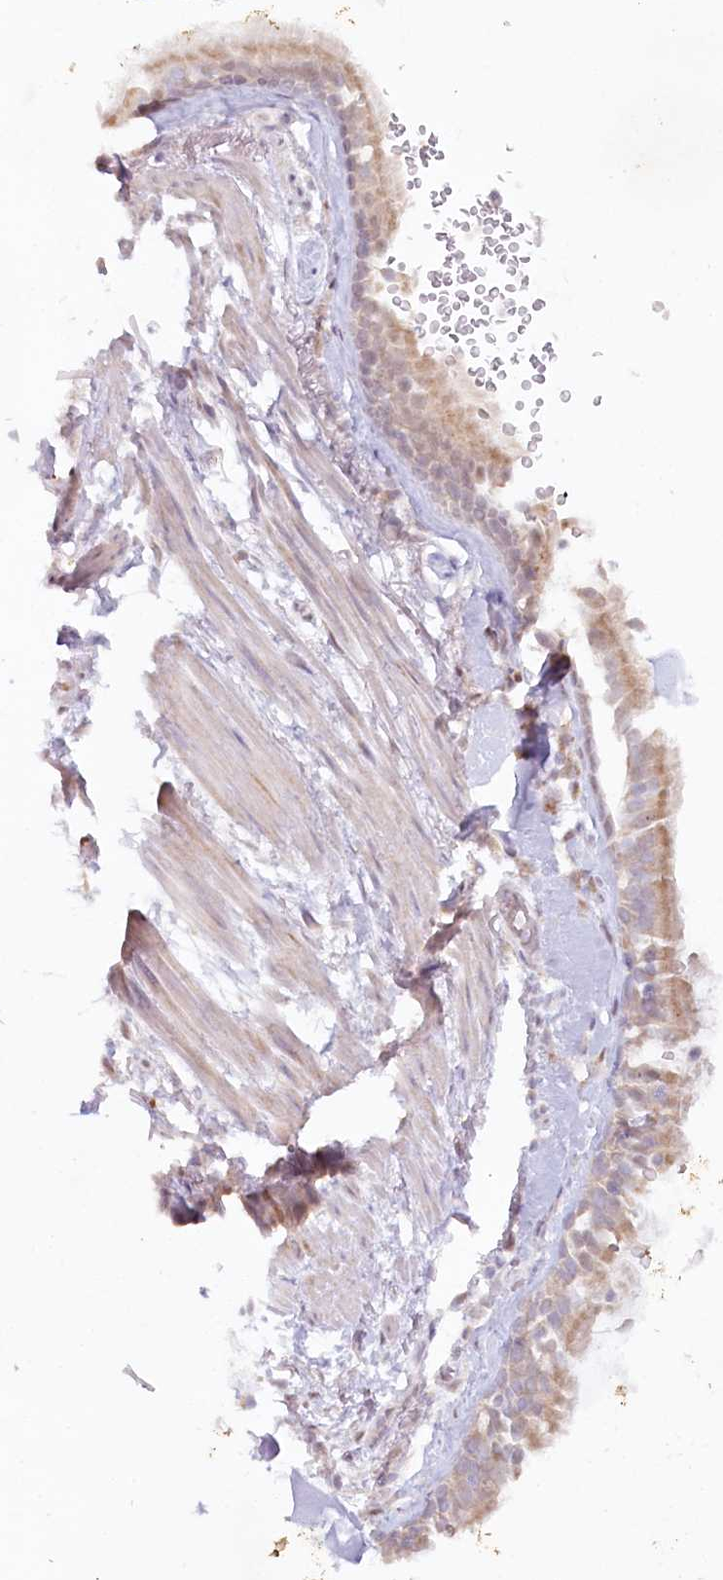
{"staining": {"intensity": "negative", "quantity": "none", "location": "none"}, "tissue": "adipose tissue", "cell_type": "Adipocytes", "image_type": "normal", "snomed": [{"axis": "morphology", "description": "Normal tissue, NOS"}, {"axis": "topography", "description": "Lymph node"}, {"axis": "topography", "description": "Cartilage tissue"}, {"axis": "topography", "description": "Bronchus"}], "caption": "The histopathology image exhibits no significant staining in adipocytes of adipose tissue.", "gene": "PSAPL1", "patient": {"sex": "male", "age": 63}}